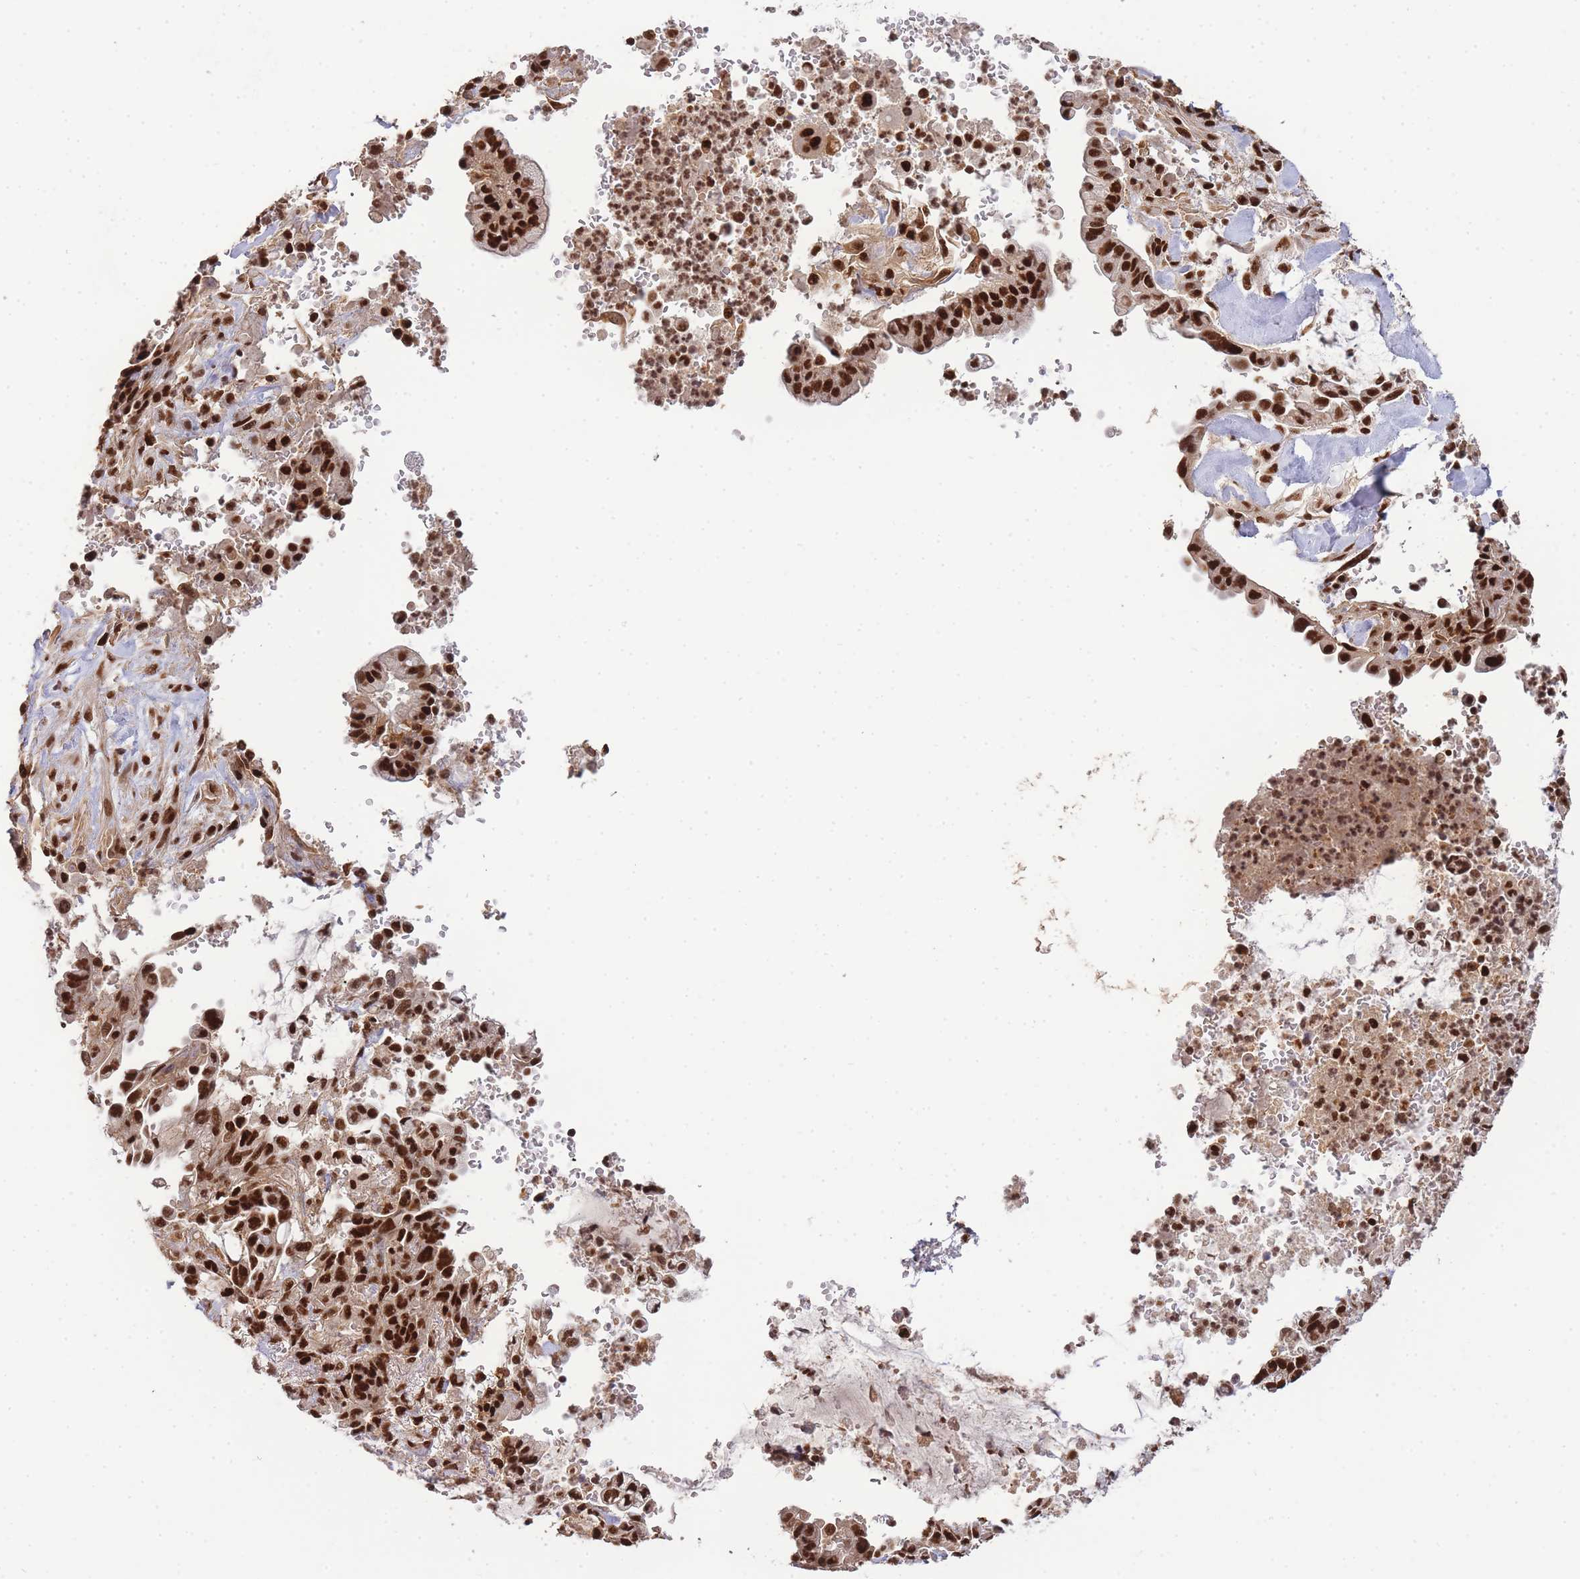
{"staining": {"intensity": "strong", "quantity": ">75%", "location": "nuclear"}, "tissue": "pancreatic cancer", "cell_type": "Tumor cells", "image_type": "cancer", "snomed": [{"axis": "morphology", "description": "Adenocarcinoma, NOS"}, {"axis": "topography", "description": "Pancreas"}], "caption": "This histopathology image shows immunohistochemistry staining of adenocarcinoma (pancreatic), with high strong nuclear expression in about >75% of tumor cells.", "gene": "PRKDC", "patient": {"sex": "male", "age": 44}}